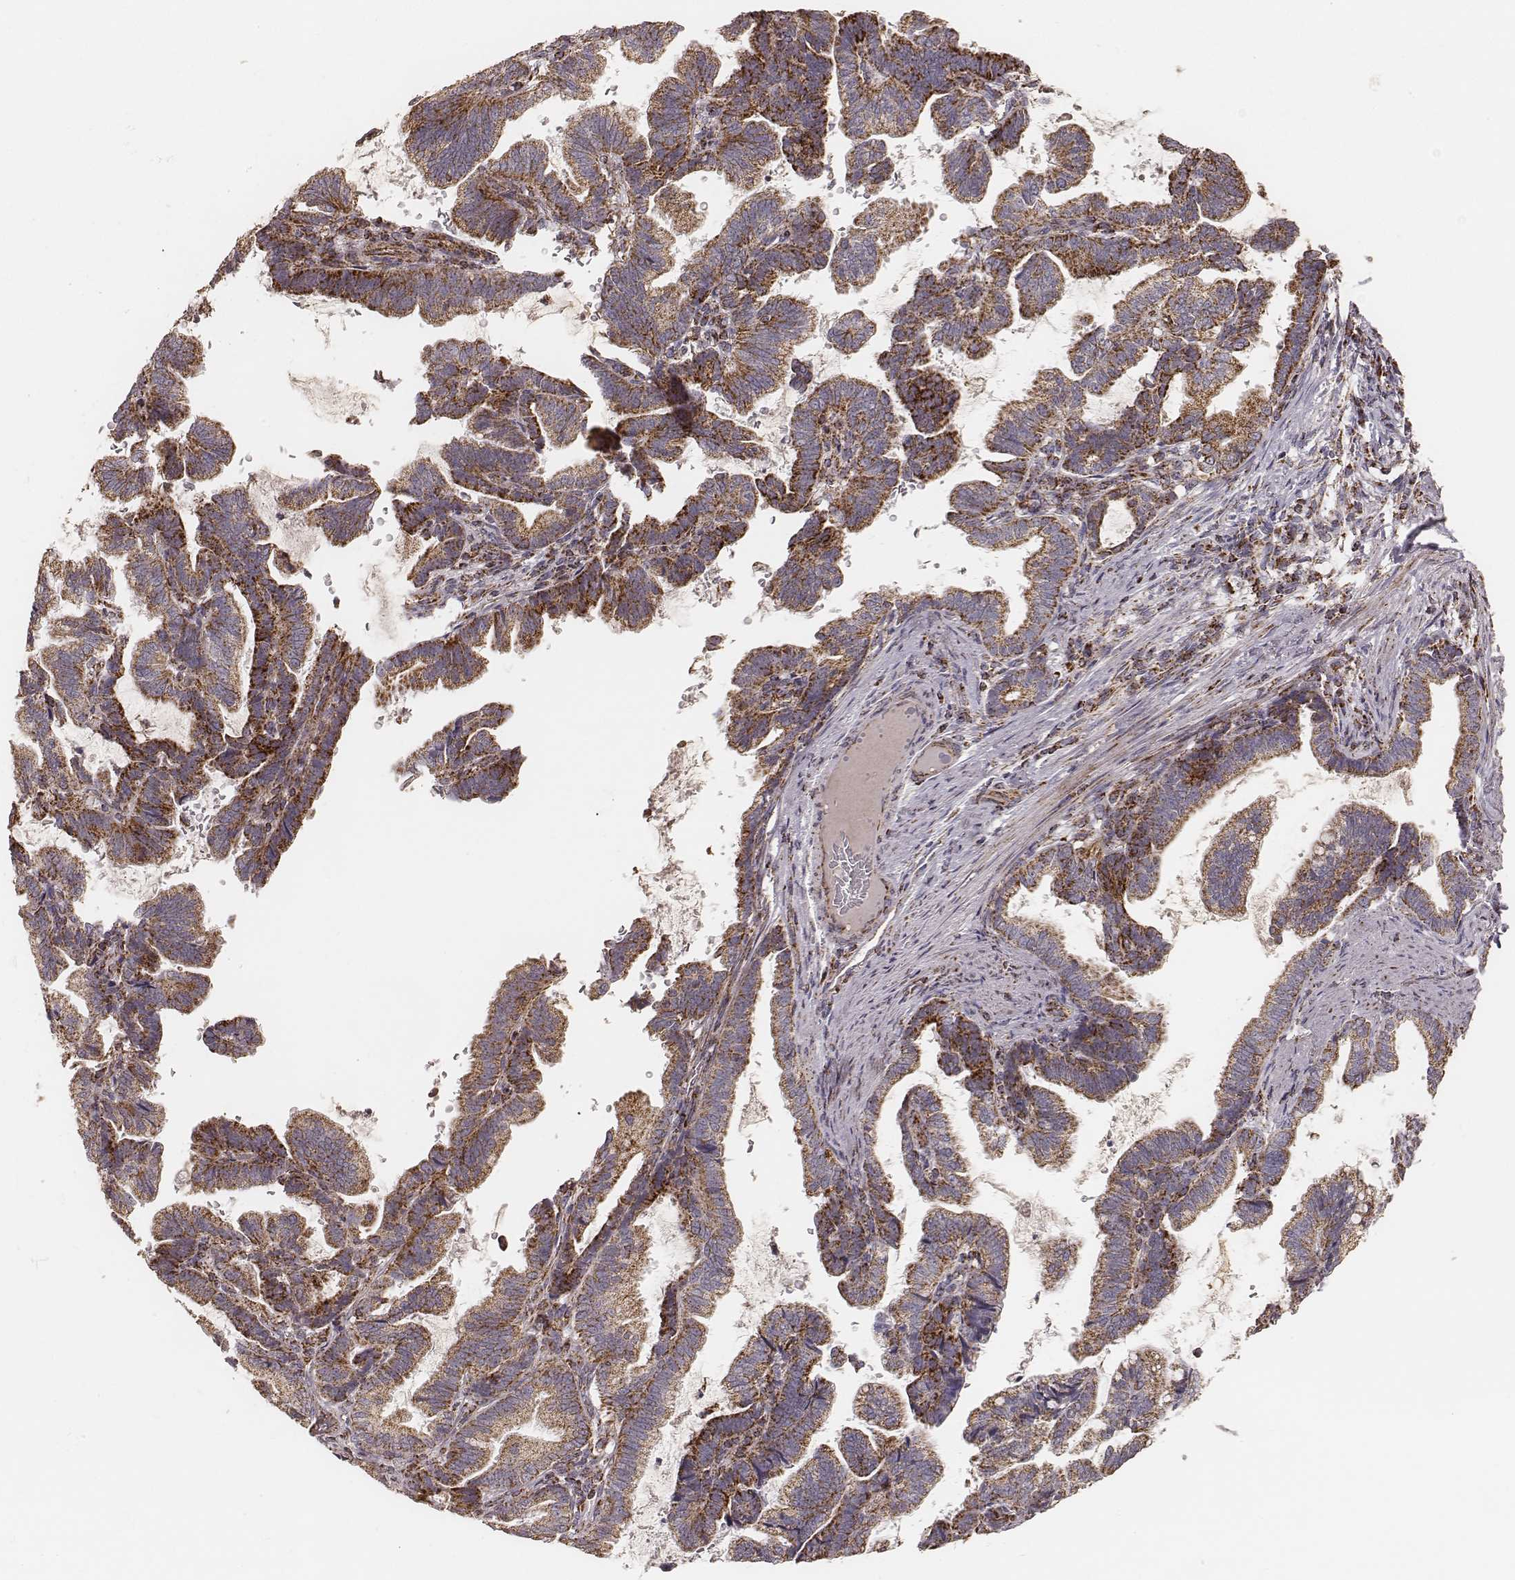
{"staining": {"intensity": "strong", "quantity": ">75%", "location": "cytoplasmic/membranous"}, "tissue": "stomach cancer", "cell_type": "Tumor cells", "image_type": "cancer", "snomed": [{"axis": "morphology", "description": "Adenocarcinoma, NOS"}, {"axis": "topography", "description": "Stomach"}], "caption": "The image shows staining of stomach cancer, revealing strong cytoplasmic/membranous protein expression (brown color) within tumor cells.", "gene": "CS", "patient": {"sex": "male", "age": 83}}